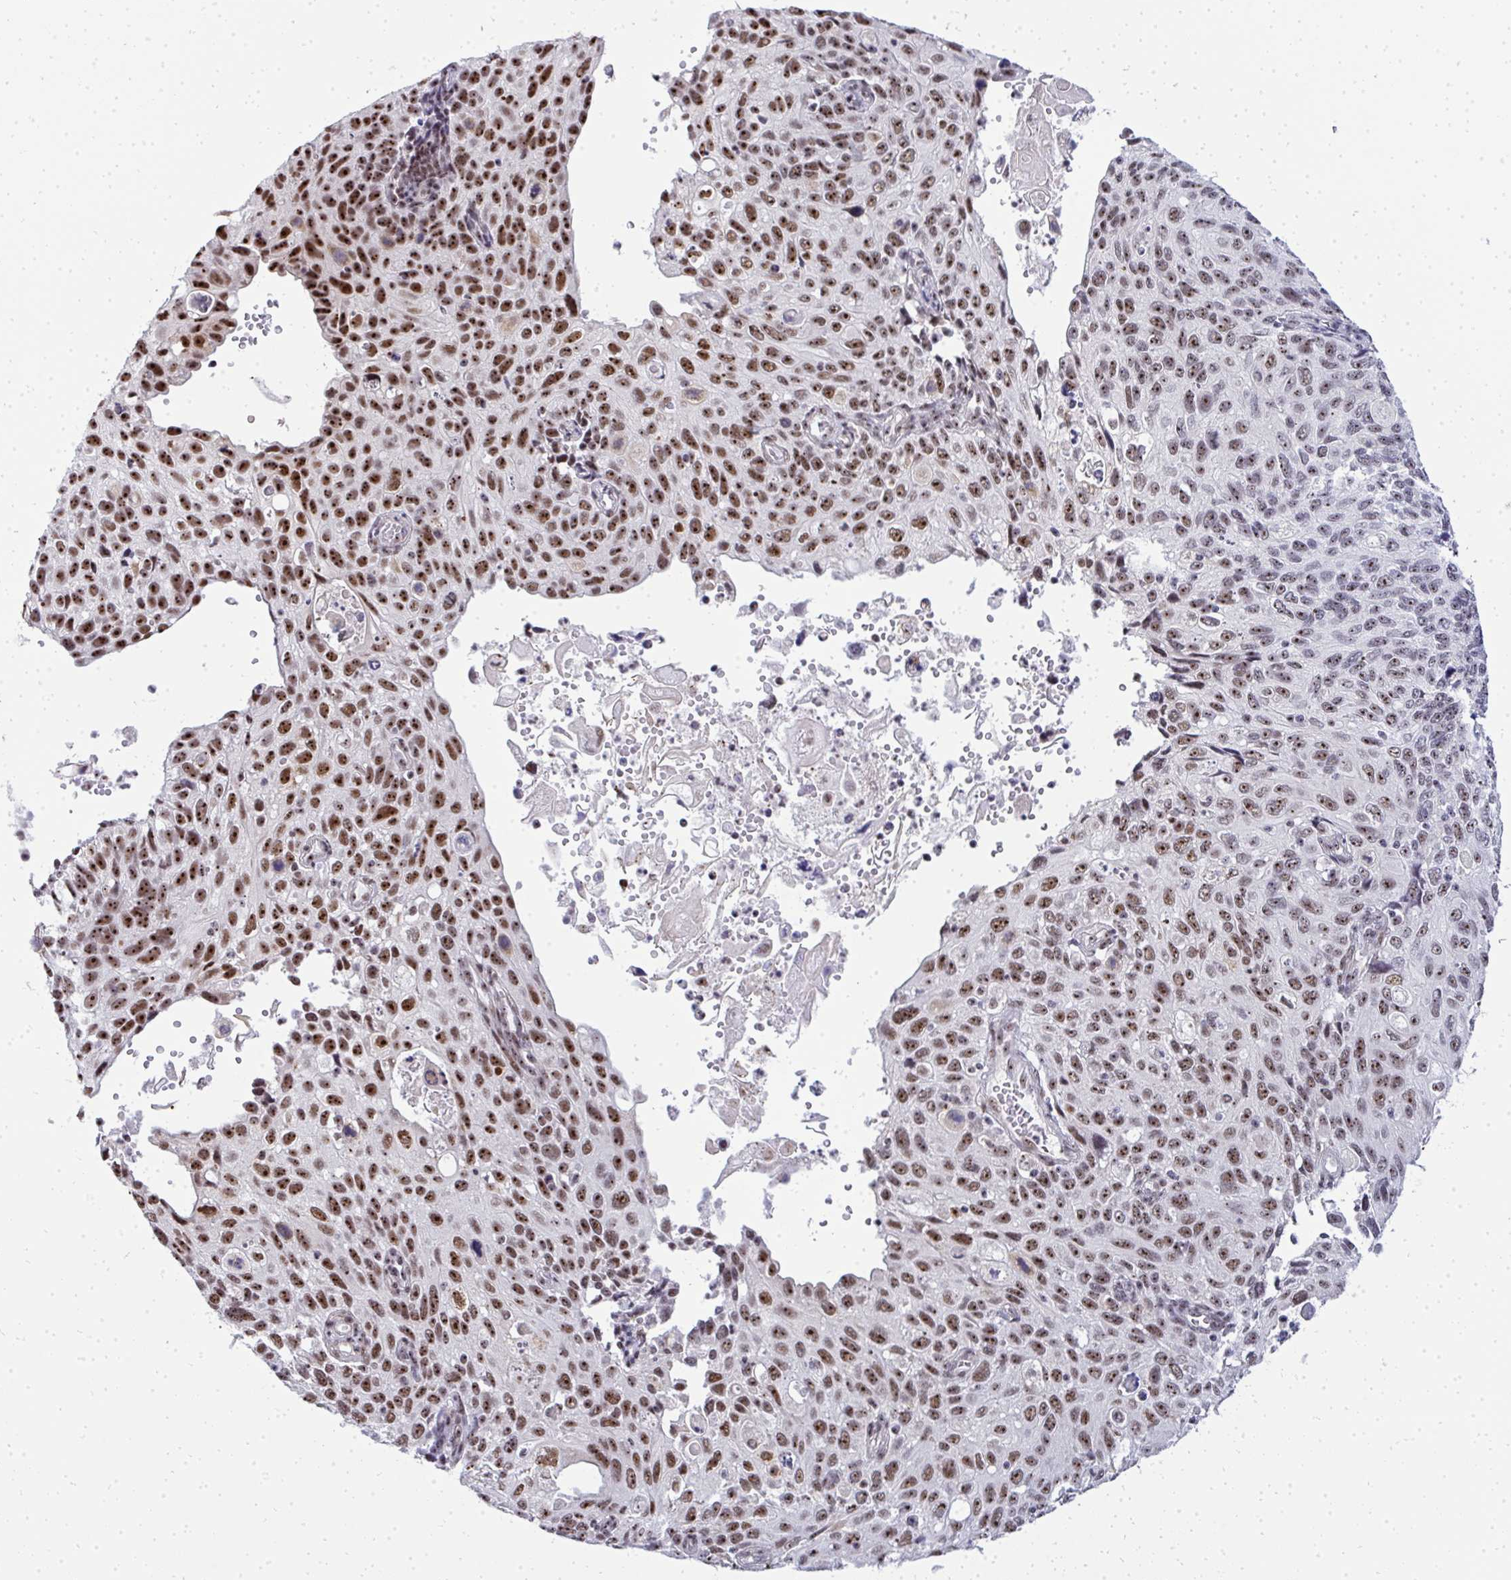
{"staining": {"intensity": "moderate", "quantity": ">75%", "location": "nuclear"}, "tissue": "cervical cancer", "cell_type": "Tumor cells", "image_type": "cancer", "snomed": [{"axis": "morphology", "description": "Squamous cell carcinoma, NOS"}, {"axis": "topography", "description": "Cervix"}], "caption": "The immunohistochemical stain shows moderate nuclear positivity in tumor cells of cervical cancer (squamous cell carcinoma) tissue.", "gene": "SIRT7", "patient": {"sex": "female", "age": 70}}